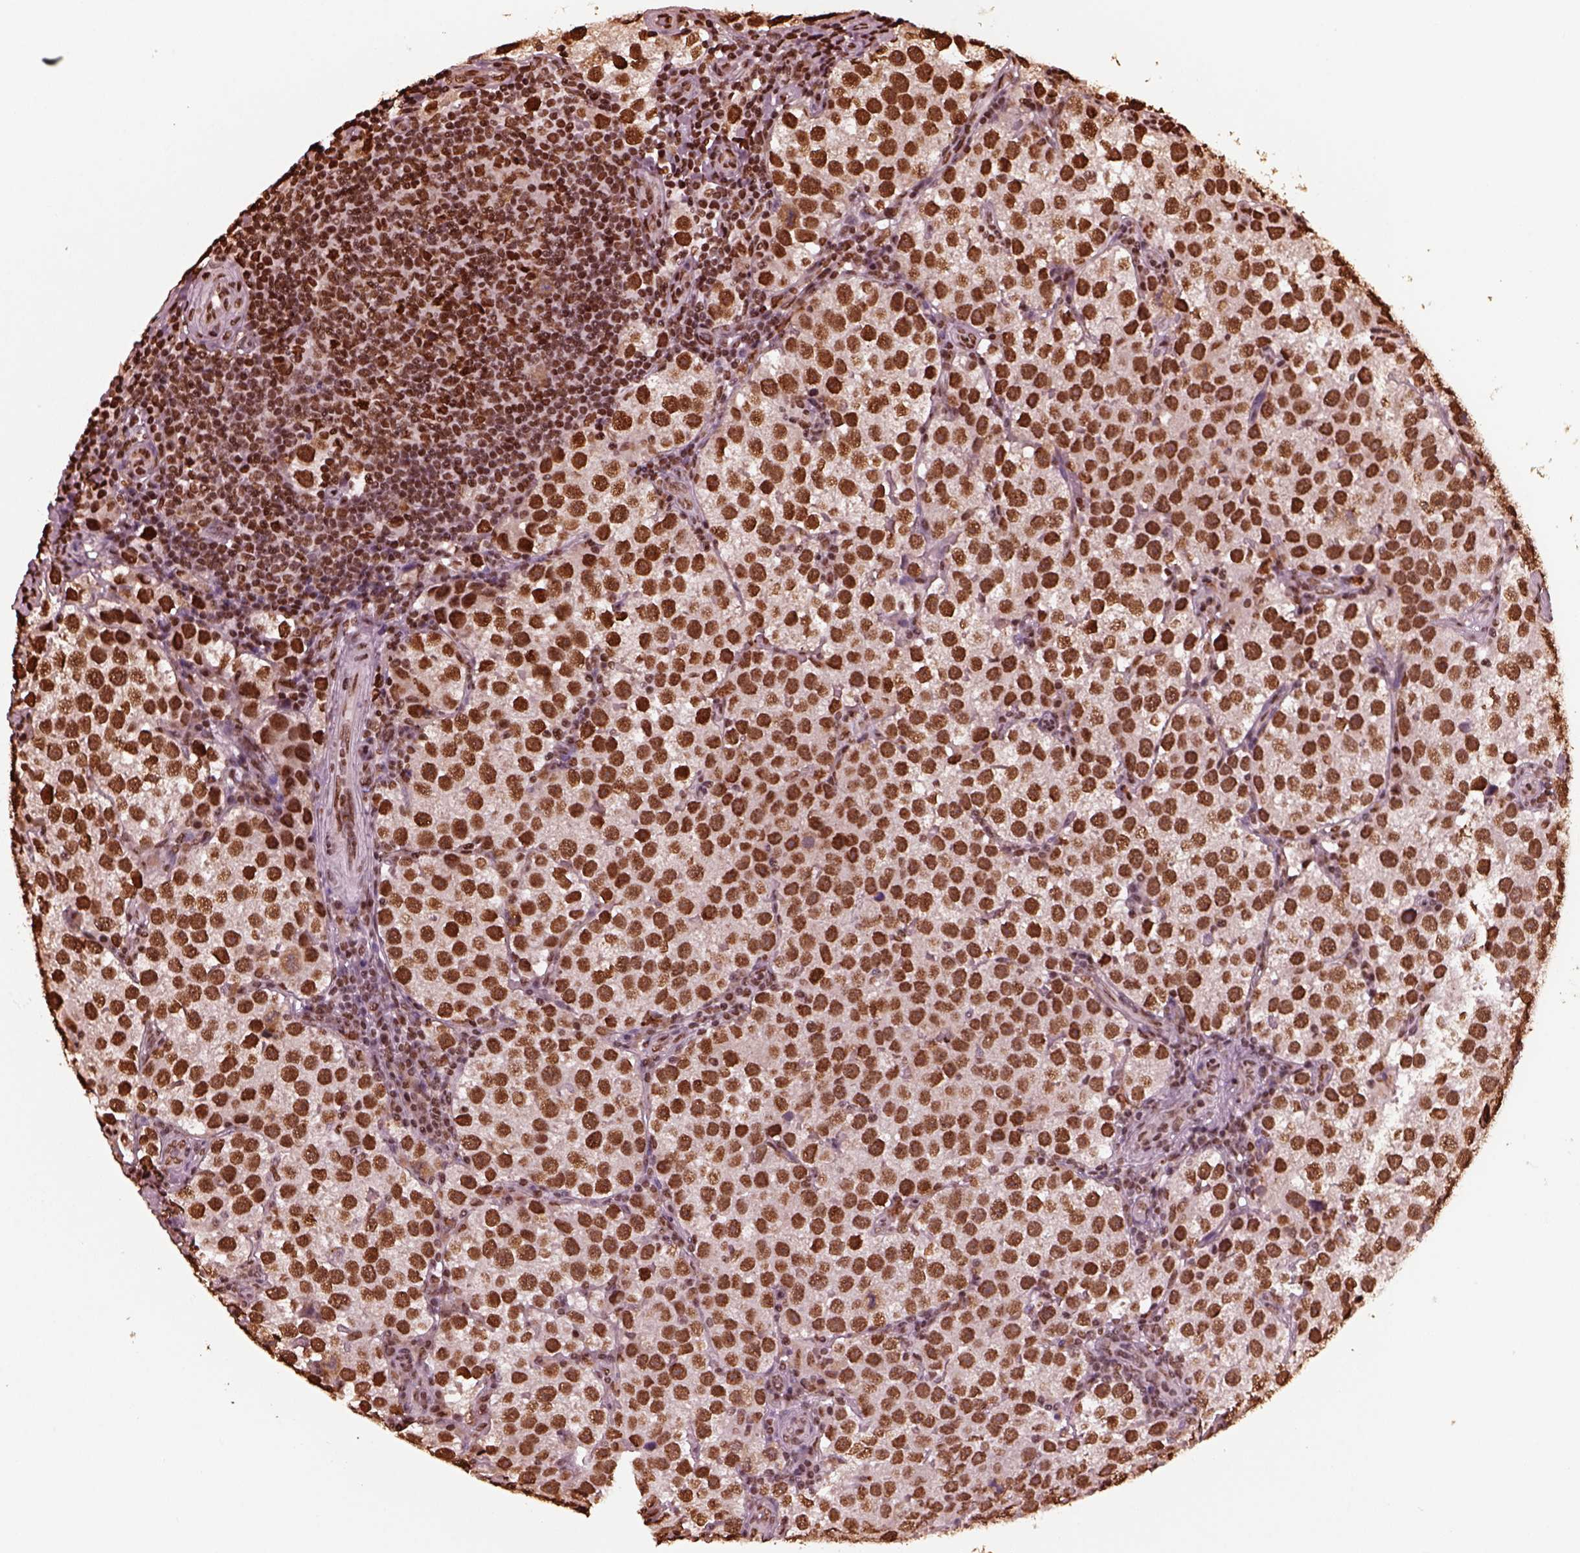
{"staining": {"intensity": "moderate", "quantity": ">75%", "location": "nuclear"}, "tissue": "testis cancer", "cell_type": "Tumor cells", "image_type": "cancer", "snomed": [{"axis": "morphology", "description": "Seminoma, NOS"}, {"axis": "topography", "description": "Testis"}], "caption": "DAB (3,3'-diaminobenzidine) immunohistochemical staining of human testis cancer (seminoma) reveals moderate nuclear protein staining in approximately >75% of tumor cells.", "gene": "NSD1", "patient": {"sex": "male", "age": 37}}